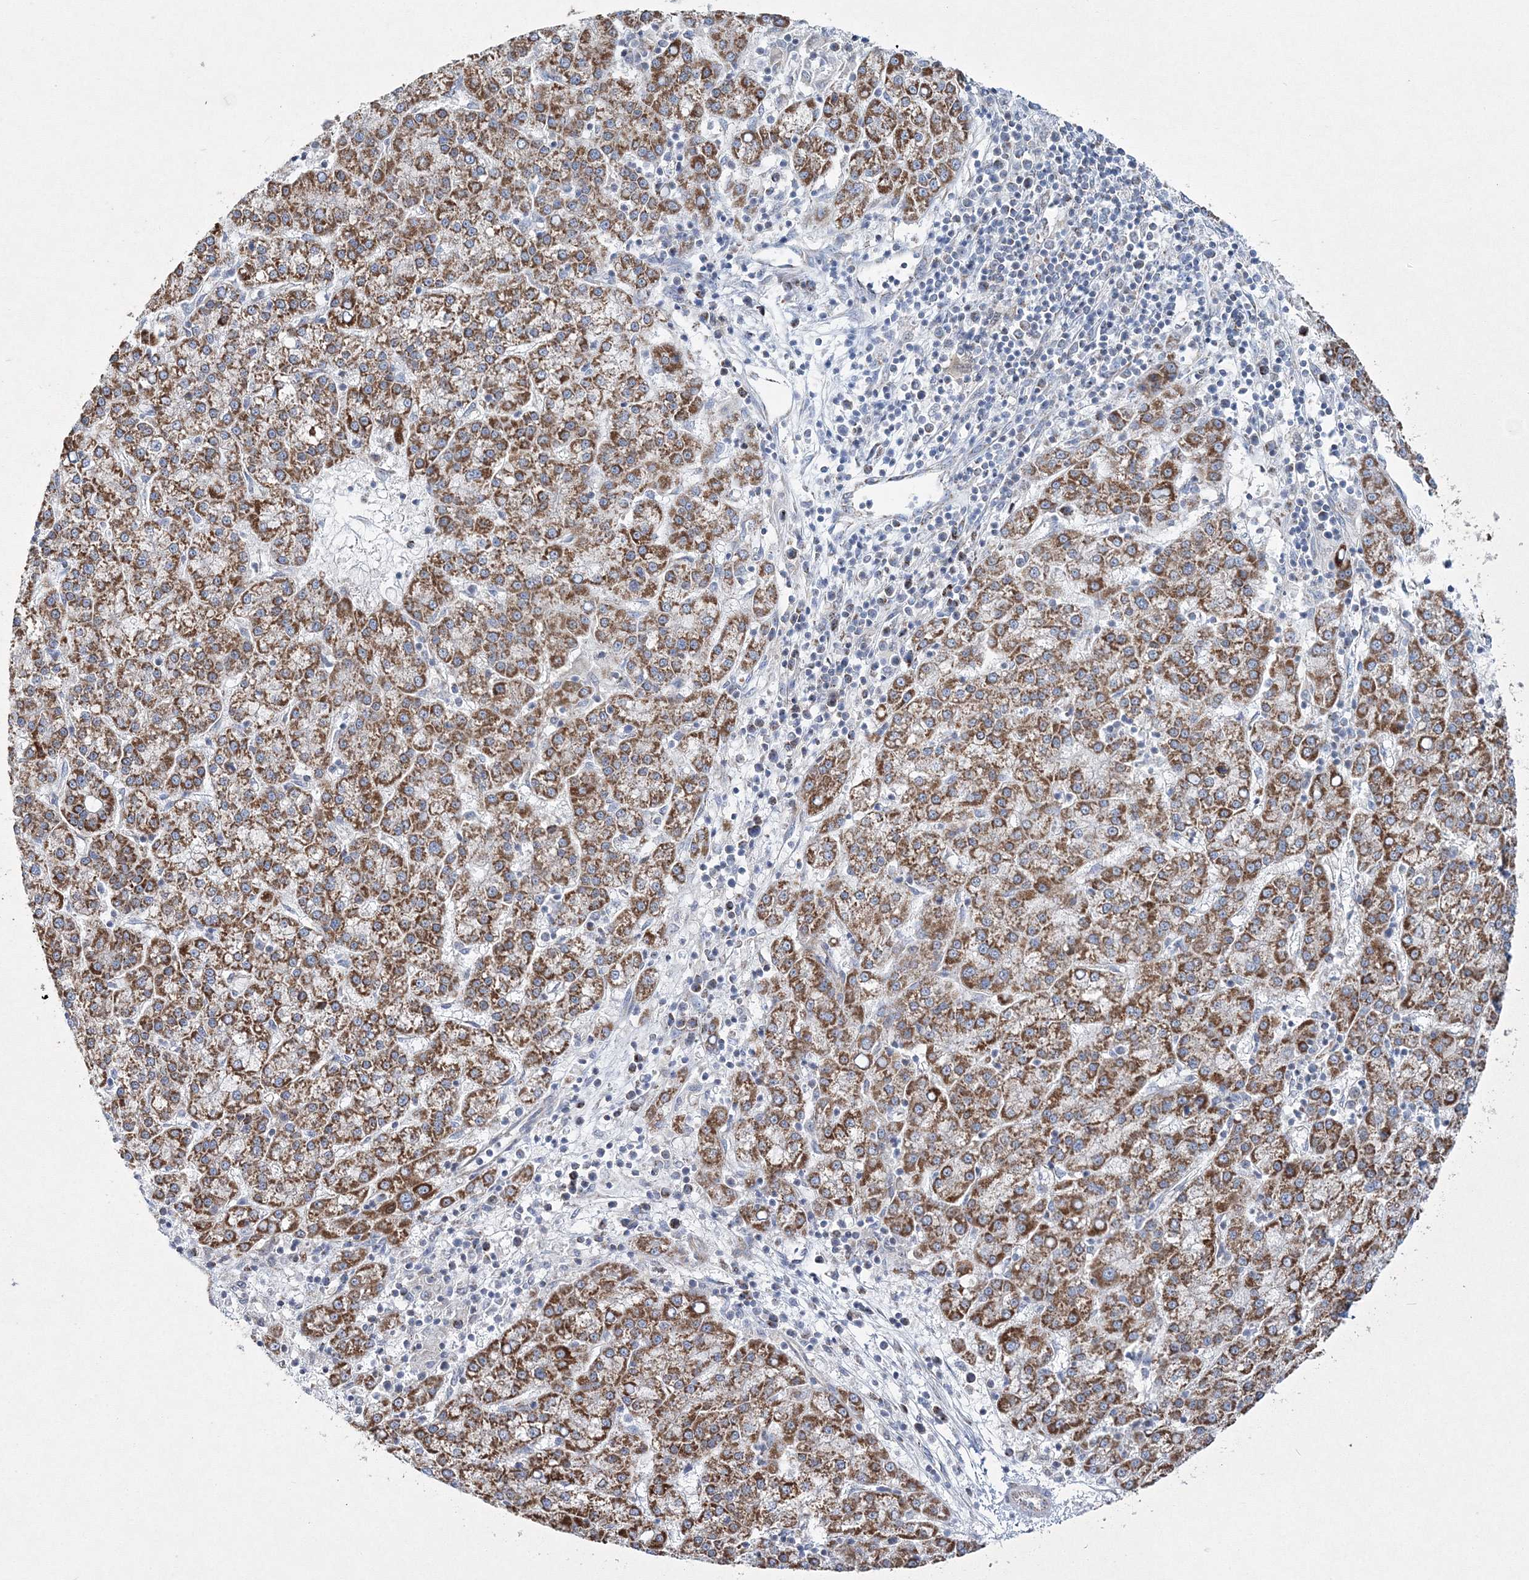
{"staining": {"intensity": "strong", "quantity": ">75%", "location": "cytoplasmic/membranous"}, "tissue": "liver cancer", "cell_type": "Tumor cells", "image_type": "cancer", "snomed": [{"axis": "morphology", "description": "Carcinoma, Hepatocellular, NOS"}, {"axis": "topography", "description": "Liver"}], "caption": "Liver cancer (hepatocellular carcinoma) stained with DAB (3,3'-diaminobenzidine) immunohistochemistry reveals high levels of strong cytoplasmic/membranous staining in approximately >75% of tumor cells.", "gene": "HIBCH", "patient": {"sex": "female", "age": 58}}